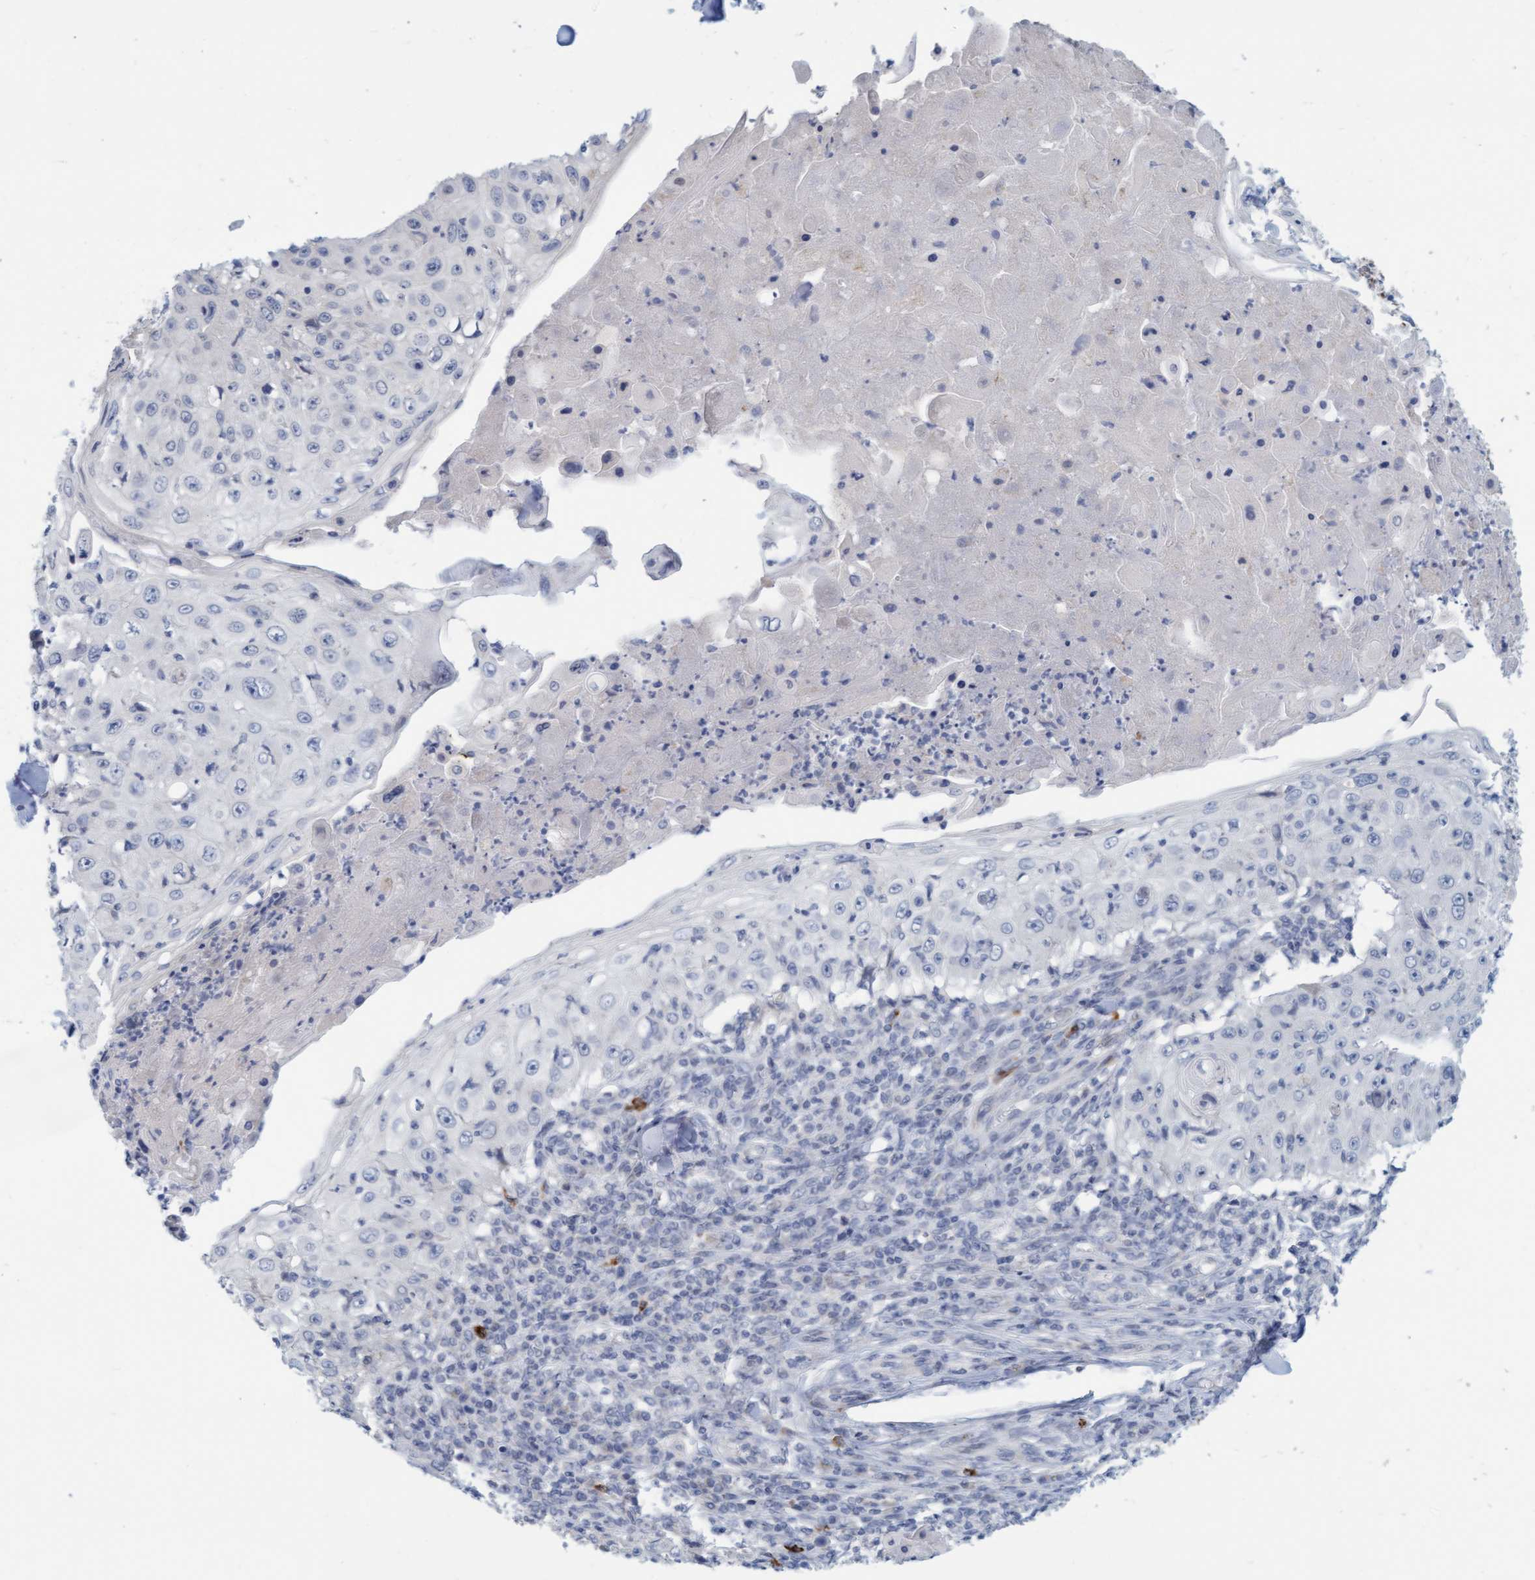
{"staining": {"intensity": "negative", "quantity": "none", "location": "none"}, "tissue": "skin cancer", "cell_type": "Tumor cells", "image_type": "cancer", "snomed": [{"axis": "morphology", "description": "Squamous cell carcinoma, NOS"}, {"axis": "topography", "description": "Skin"}], "caption": "This is a histopathology image of immunohistochemistry staining of skin cancer (squamous cell carcinoma), which shows no expression in tumor cells.", "gene": "CPA3", "patient": {"sex": "male", "age": 86}}